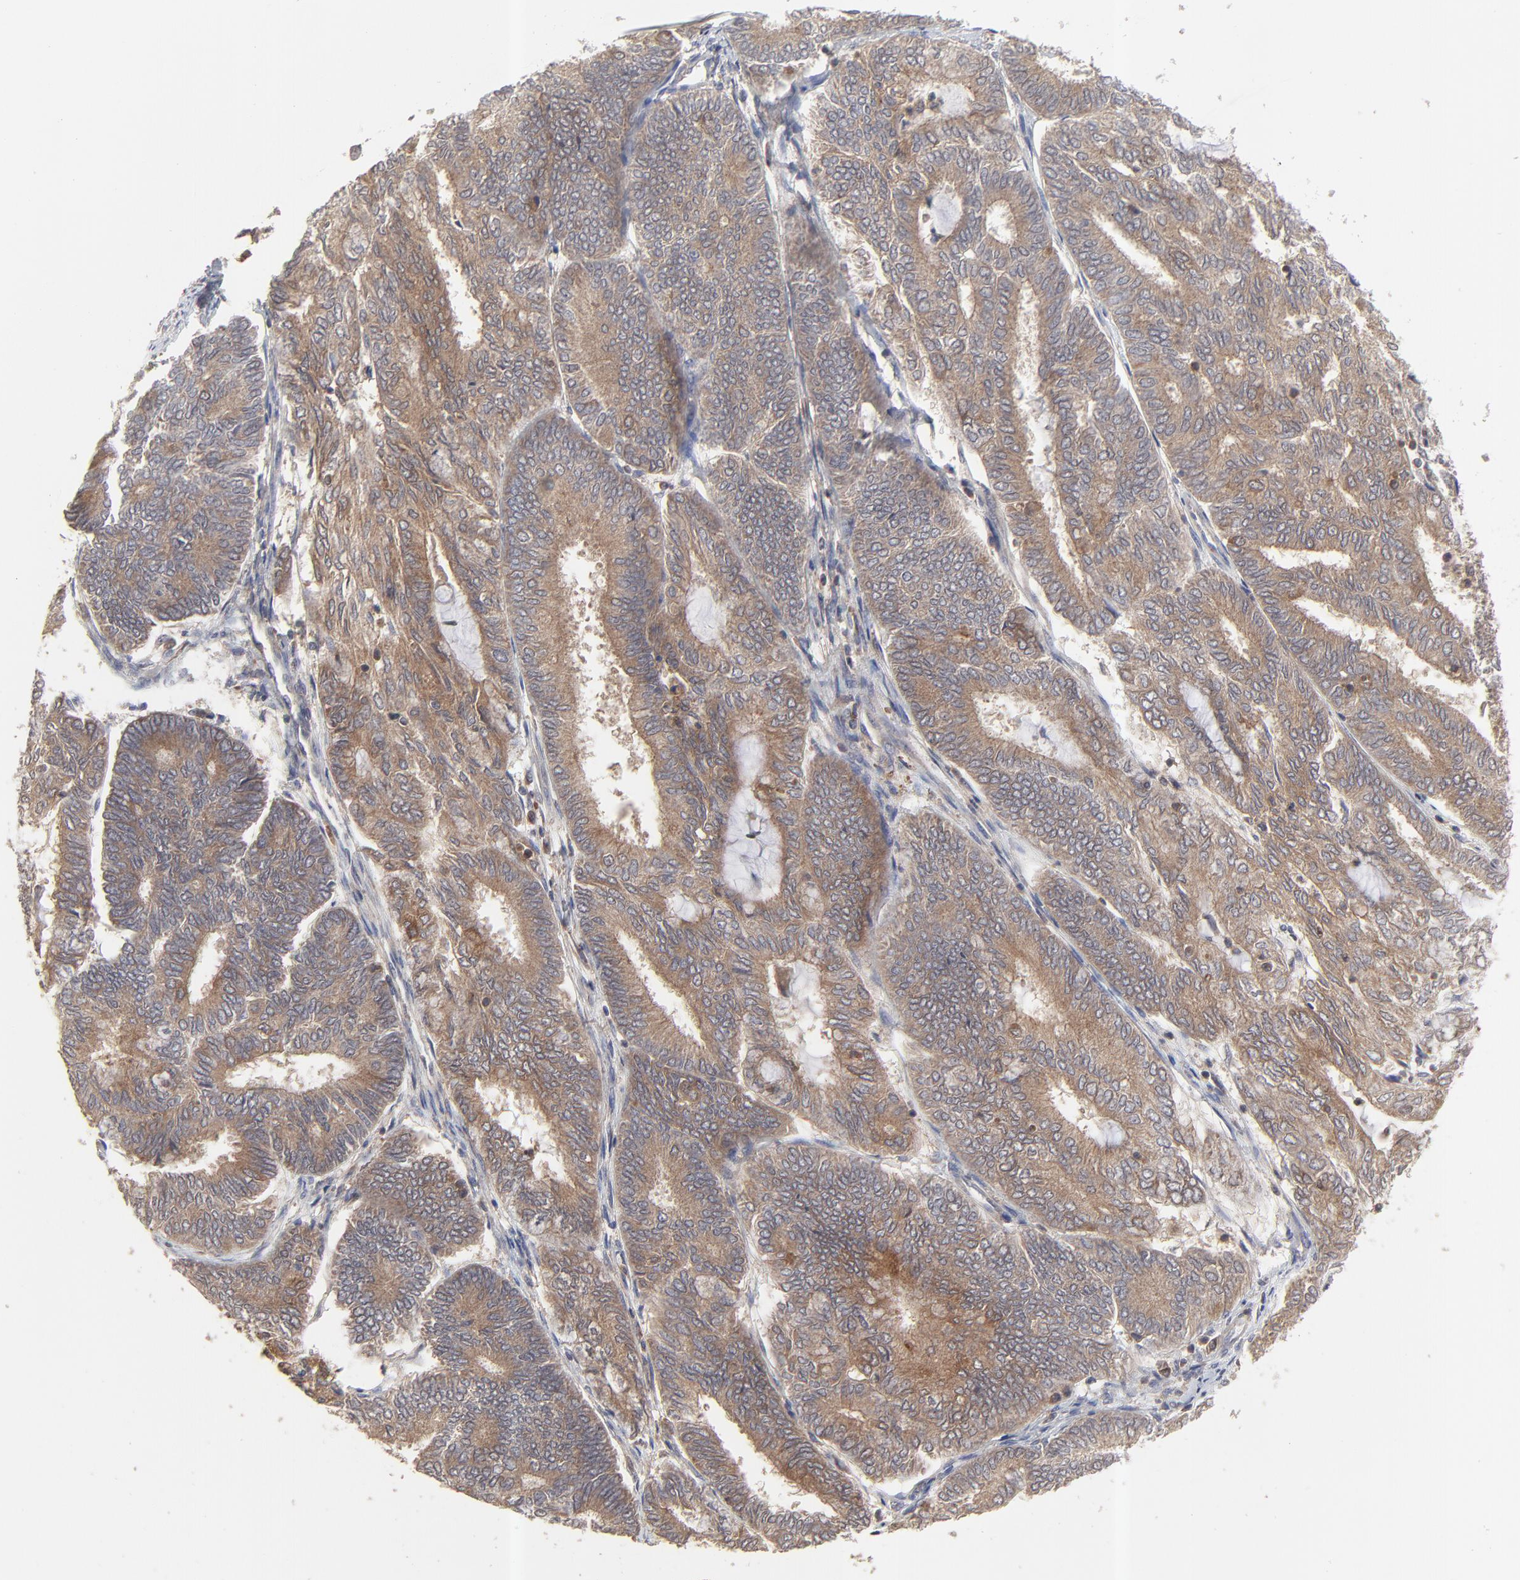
{"staining": {"intensity": "moderate", "quantity": ">75%", "location": "cytoplasmic/membranous"}, "tissue": "endometrial cancer", "cell_type": "Tumor cells", "image_type": "cancer", "snomed": [{"axis": "morphology", "description": "Adenocarcinoma, NOS"}, {"axis": "topography", "description": "Endometrium"}], "caption": "About >75% of tumor cells in endometrial cancer demonstrate moderate cytoplasmic/membranous protein expression as visualized by brown immunohistochemical staining.", "gene": "RAB9A", "patient": {"sex": "female", "age": 59}}